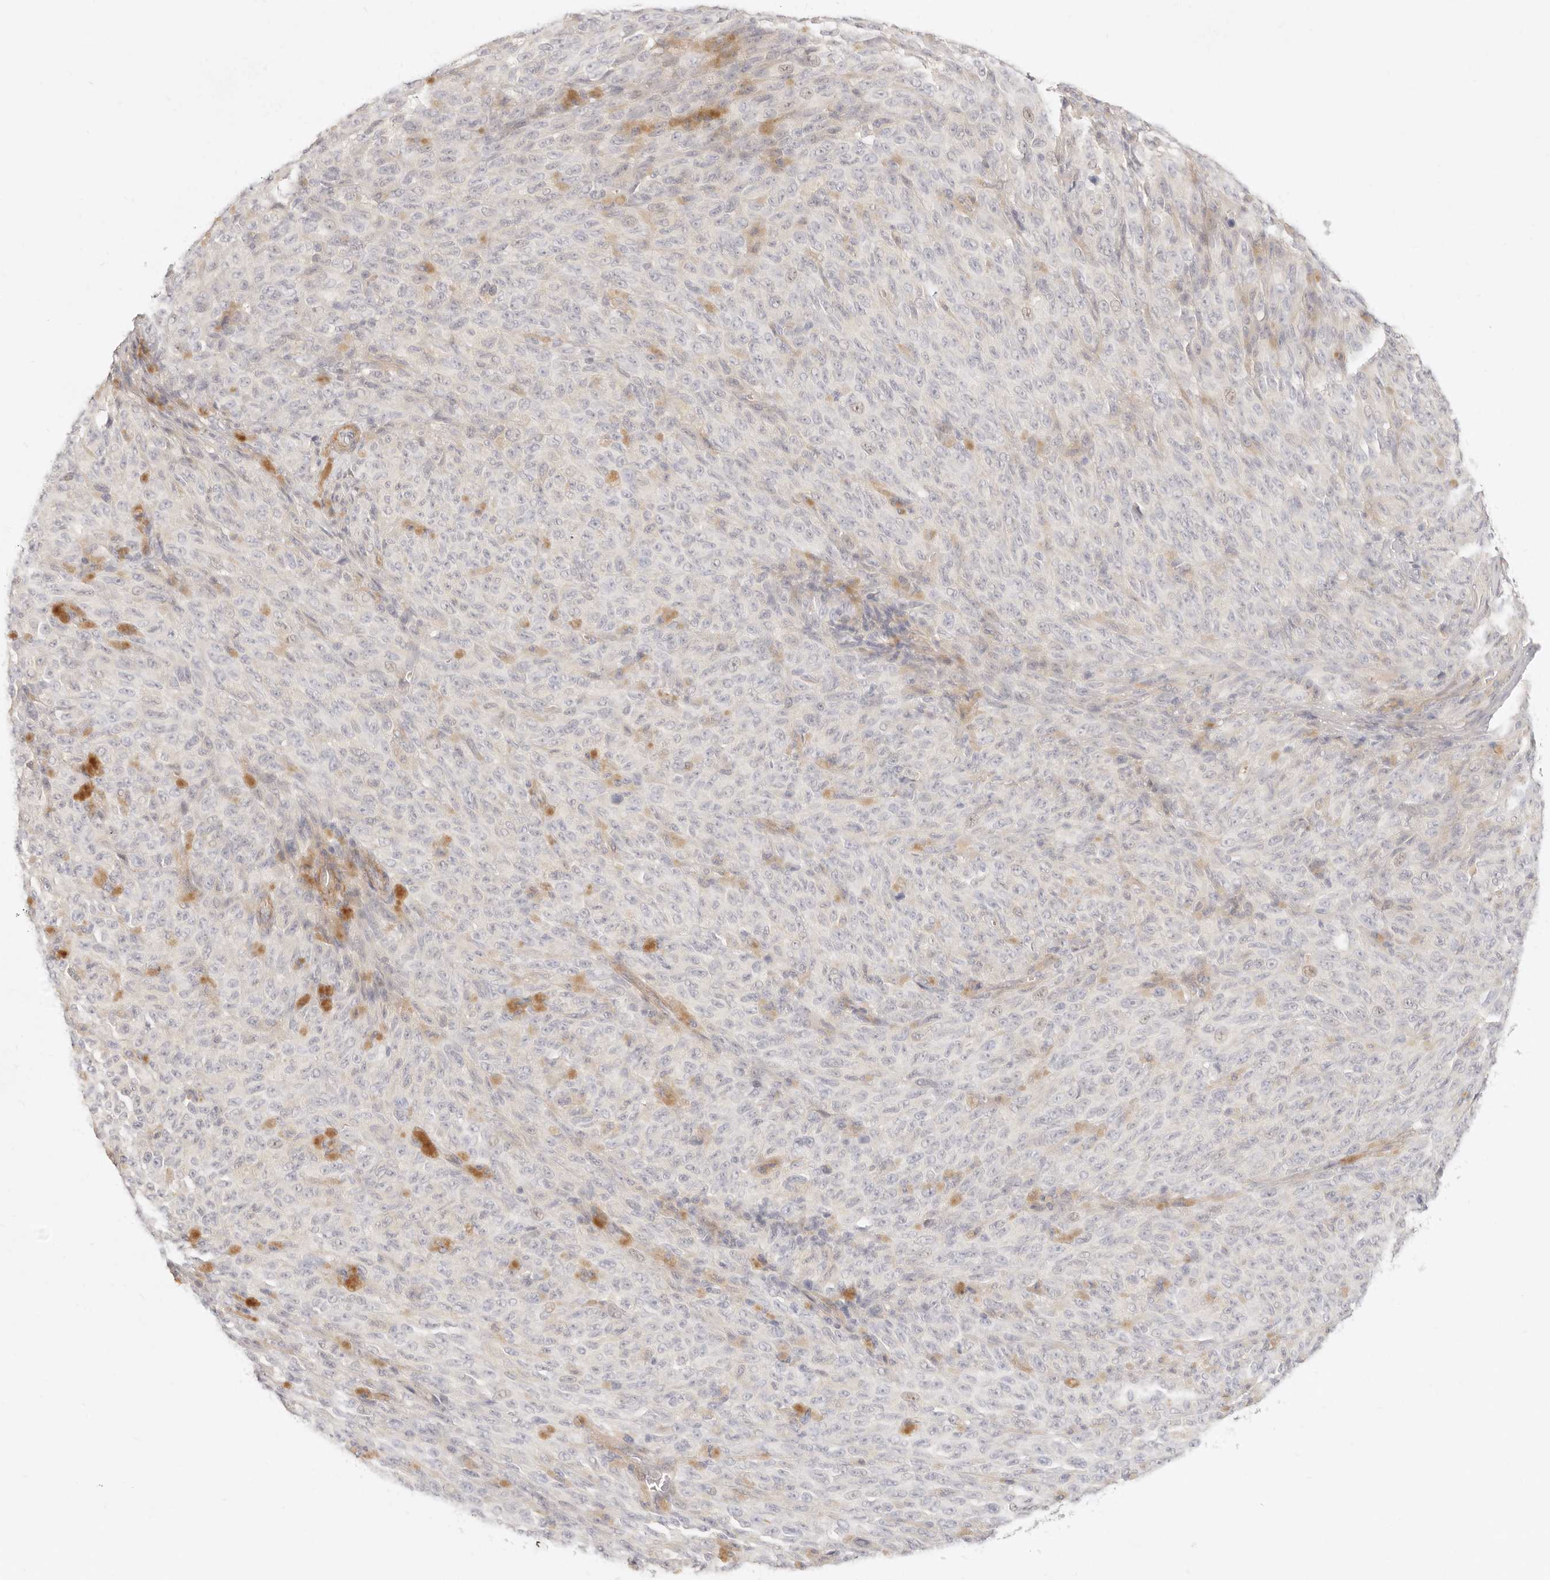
{"staining": {"intensity": "negative", "quantity": "none", "location": "none"}, "tissue": "melanoma", "cell_type": "Tumor cells", "image_type": "cancer", "snomed": [{"axis": "morphology", "description": "Malignant melanoma, NOS"}, {"axis": "topography", "description": "Skin"}], "caption": "Immunohistochemical staining of human melanoma displays no significant positivity in tumor cells.", "gene": "UBXN10", "patient": {"sex": "female", "age": 82}}